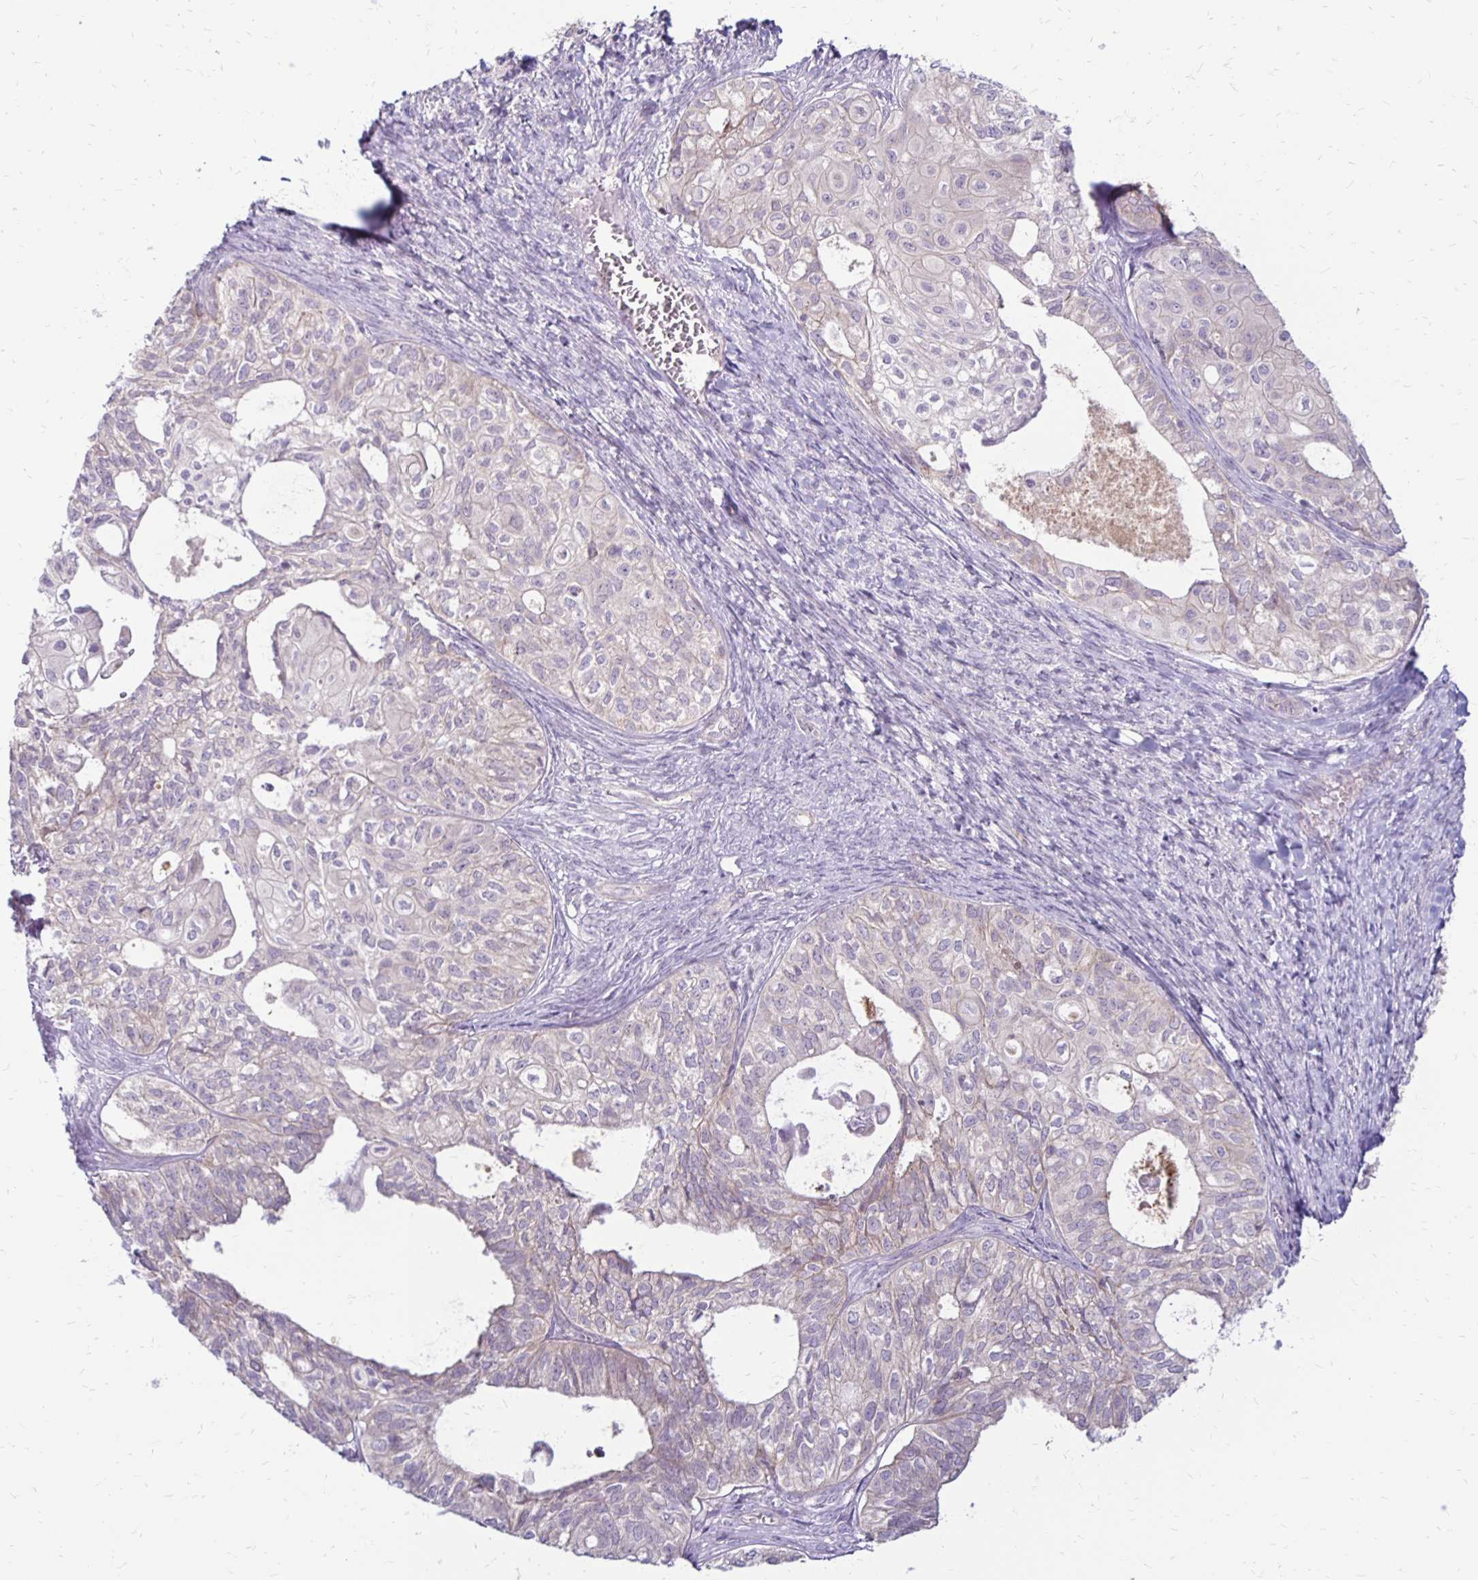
{"staining": {"intensity": "negative", "quantity": "none", "location": "none"}, "tissue": "ovarian cancer", "cell_type": "Tumor cells", "image_type": "cancer", "snomed": [{"axis": "morphology", "description": "Carcinoma, endometroid"}, {"axis": "topography", "description": "Ovary"}], "caption": "Endometroid carcinoma (ovarian) was stained to show a protein in brown. There is no significant positivity in tumor cells.", "gene": "KATNBL1", "patient": {"sex": "female", "age": 64}}